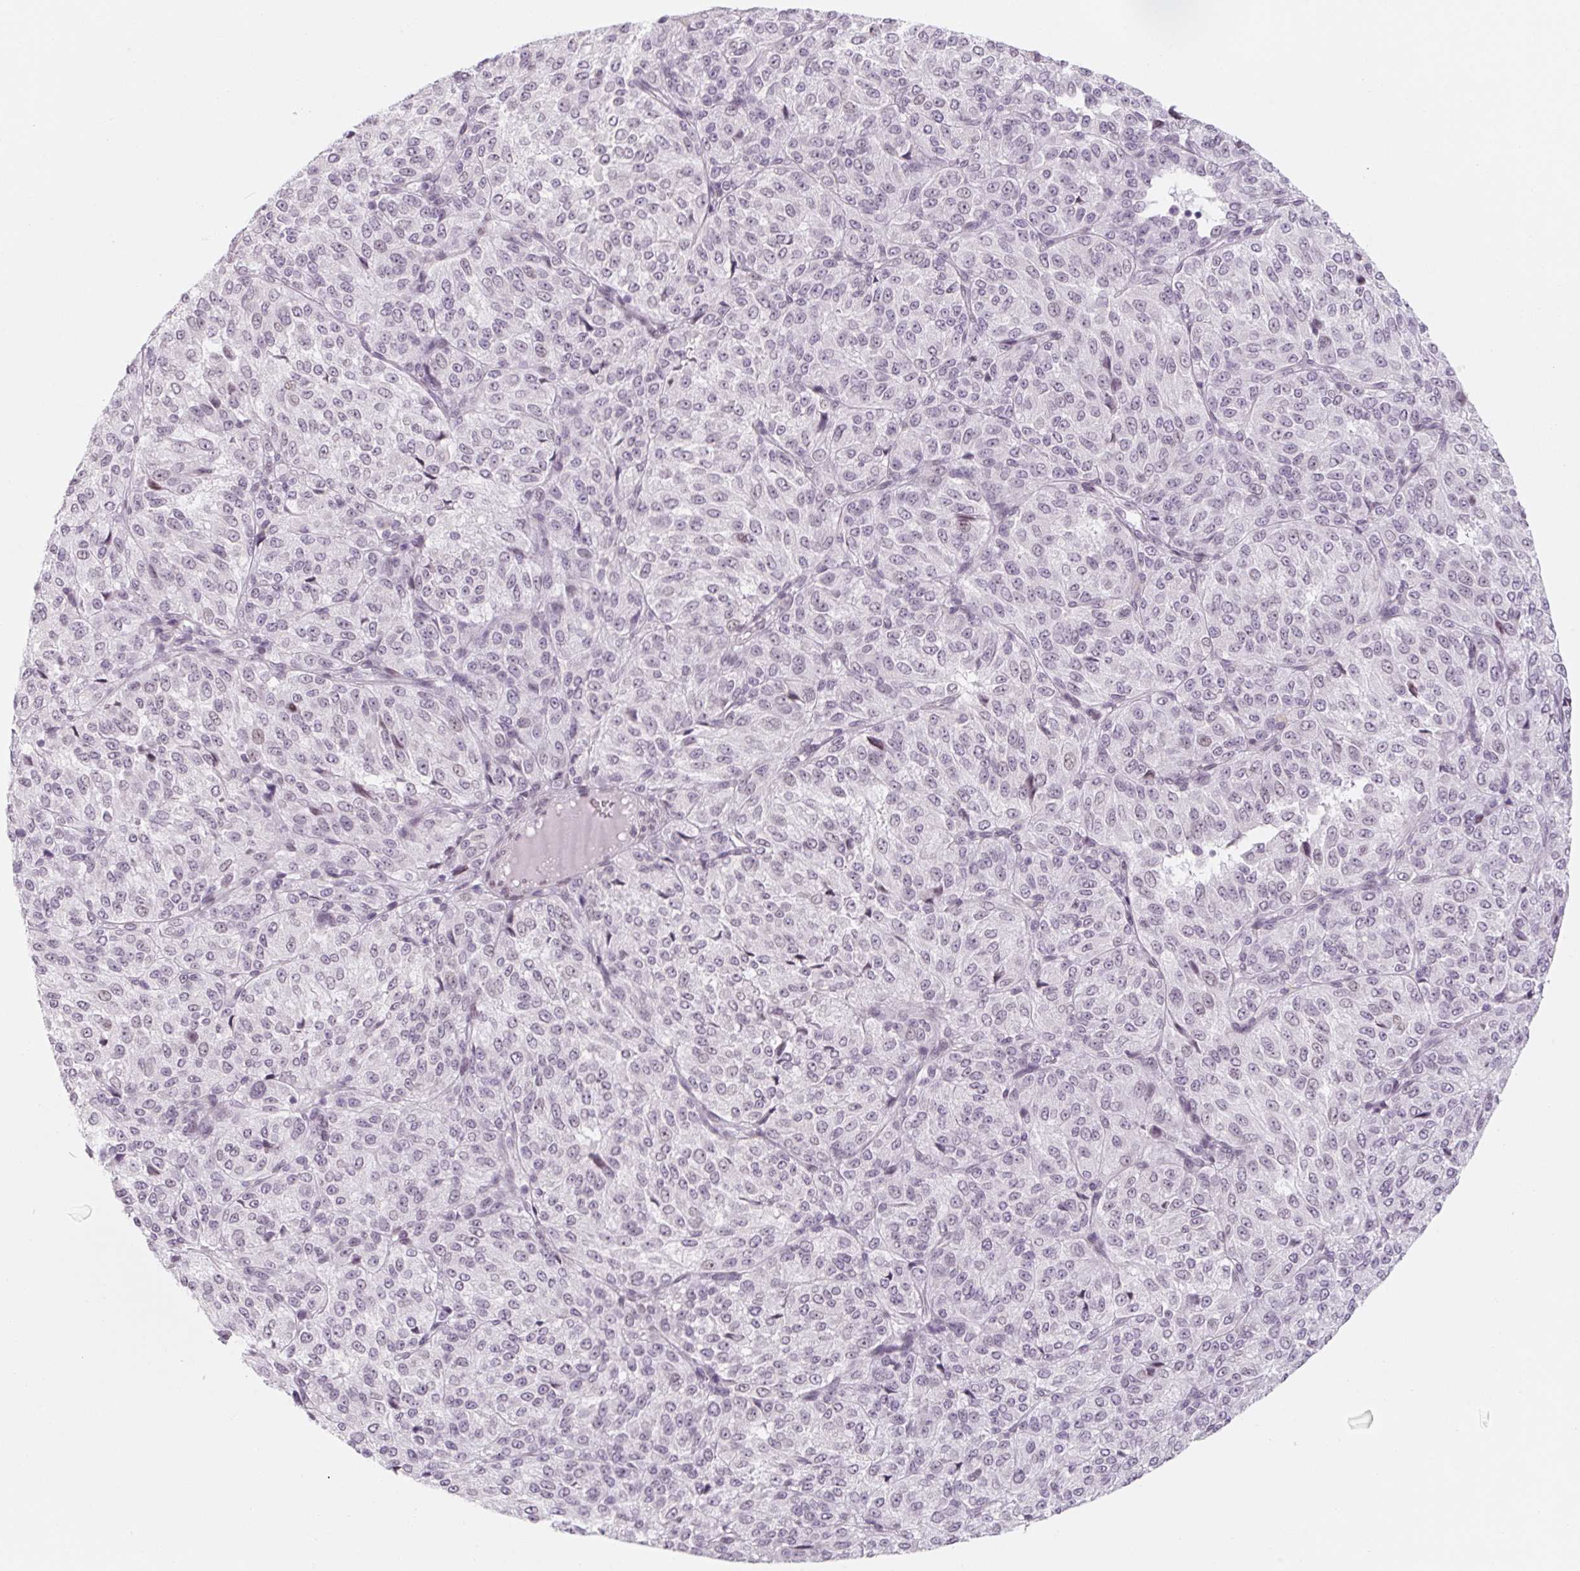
{"staining": {"intensity": "negative", "quantity": "none", "location": "none"}, "tissue": "melanoma", "cell_type": "Tumor cells", "image_type": "cancer", "snomed": [{"axis": "morphology", "description": "Malignant melanoma, Metastatic site"}, {"axis": "topography", "description": "Brain"}], "caption": "Immunohistochemistry (IHC) of human melanoma exhibits no staining in tumor cells.", "gene": "KCNQ2", "patient": {"sex": "female", "age": 56}}